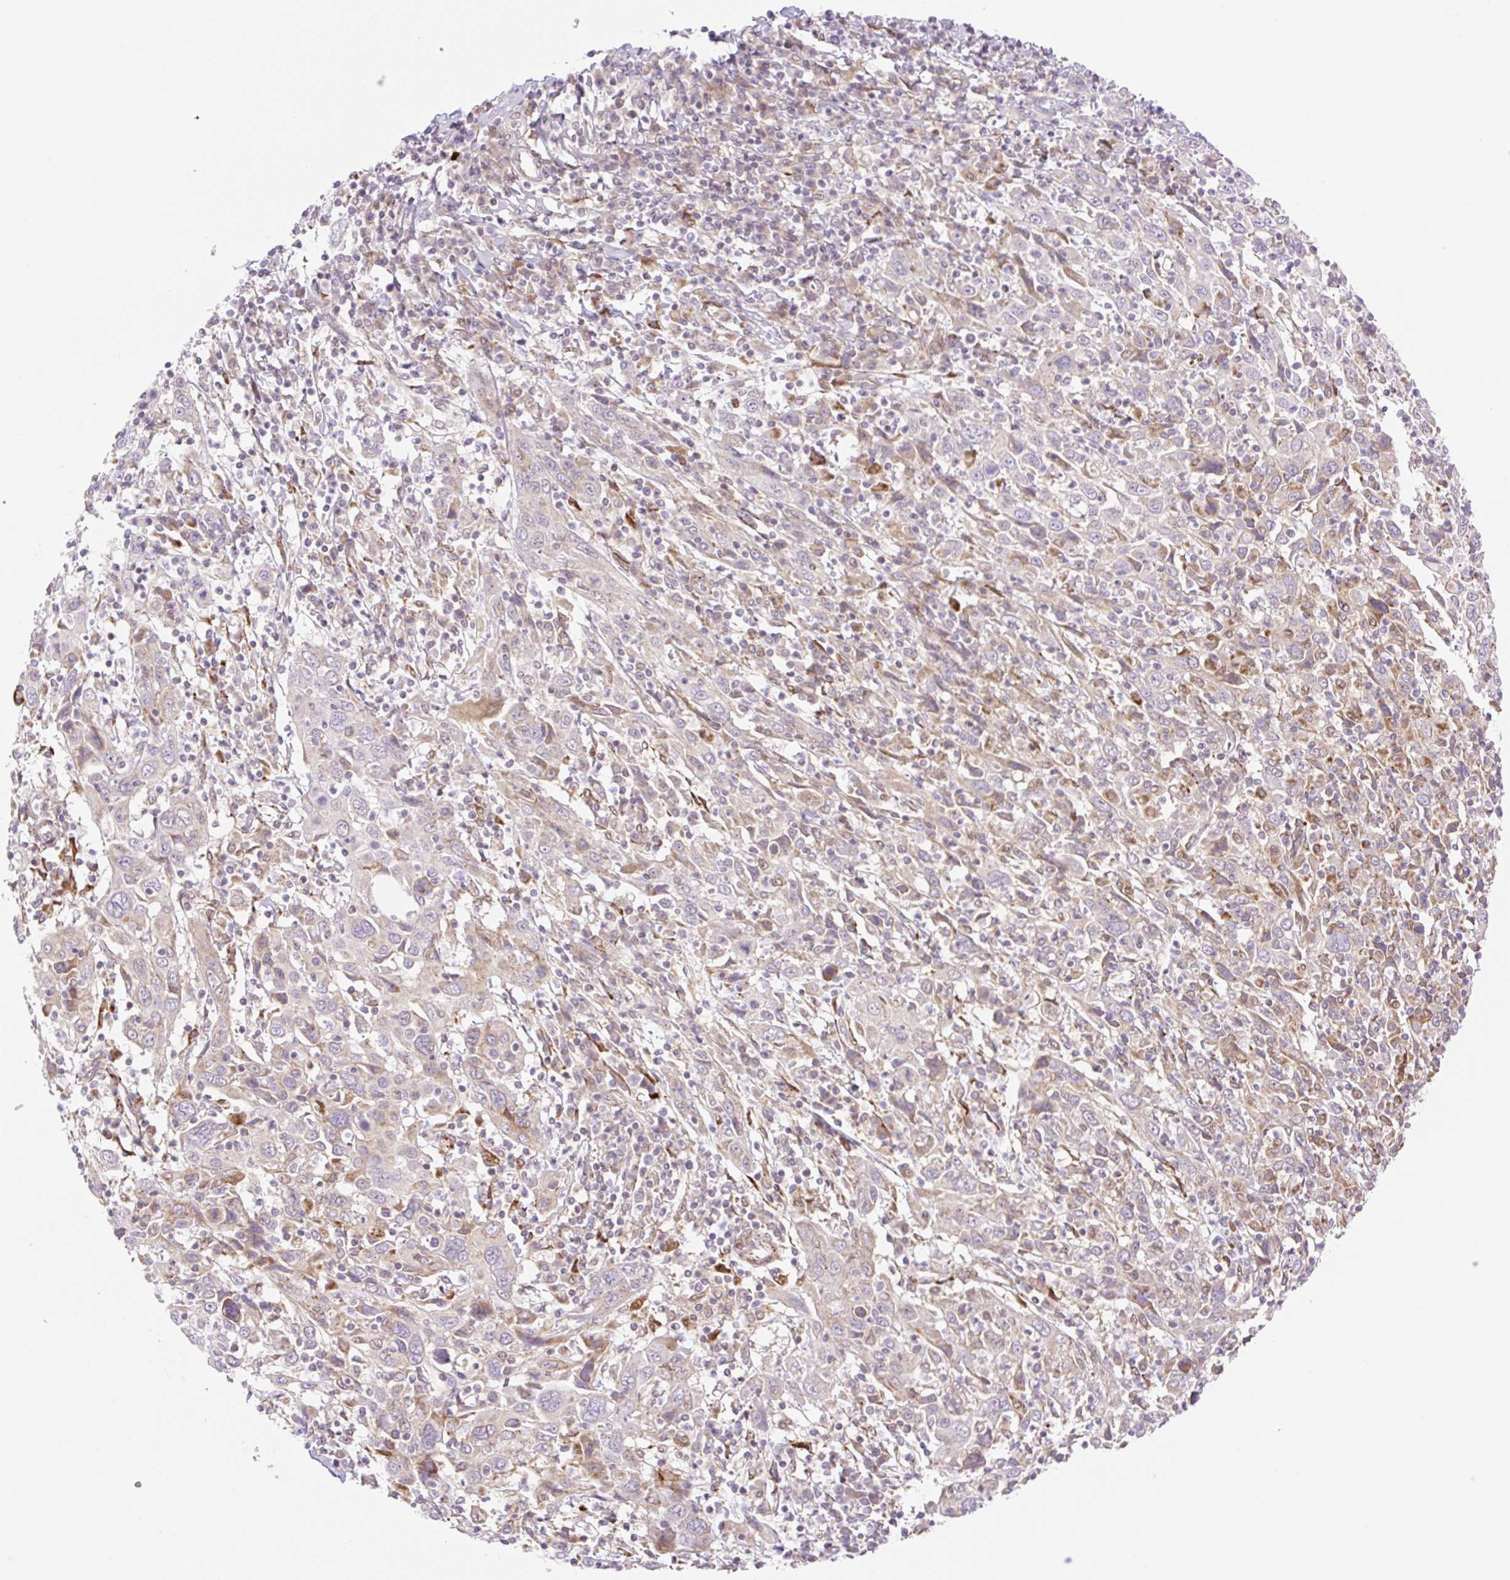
{"staining": {"intensity": "weak", "quantity": "<25%", "location": "cytoplasmic/membranous"}, "tissue": "cervical cancer", "cell_type": "Tumor cells", "image_type": "cancer", "snomed": [{"axis": "morphology", "description": "Squamous cell carcinoma, NOS"}, {"axis": "topography", "description": "Cervix"}], "caption": "Image shows no significant protein staining in tumor cells of squamous cell carcinoma (cervical). (Brightfield microscopy of DAB (3,3'-diaminobenzidine) immunohistochemistry (IHC) at high magnification).", "gene": "ZFP41", "patient": {"sex": "female", "age": 46}}